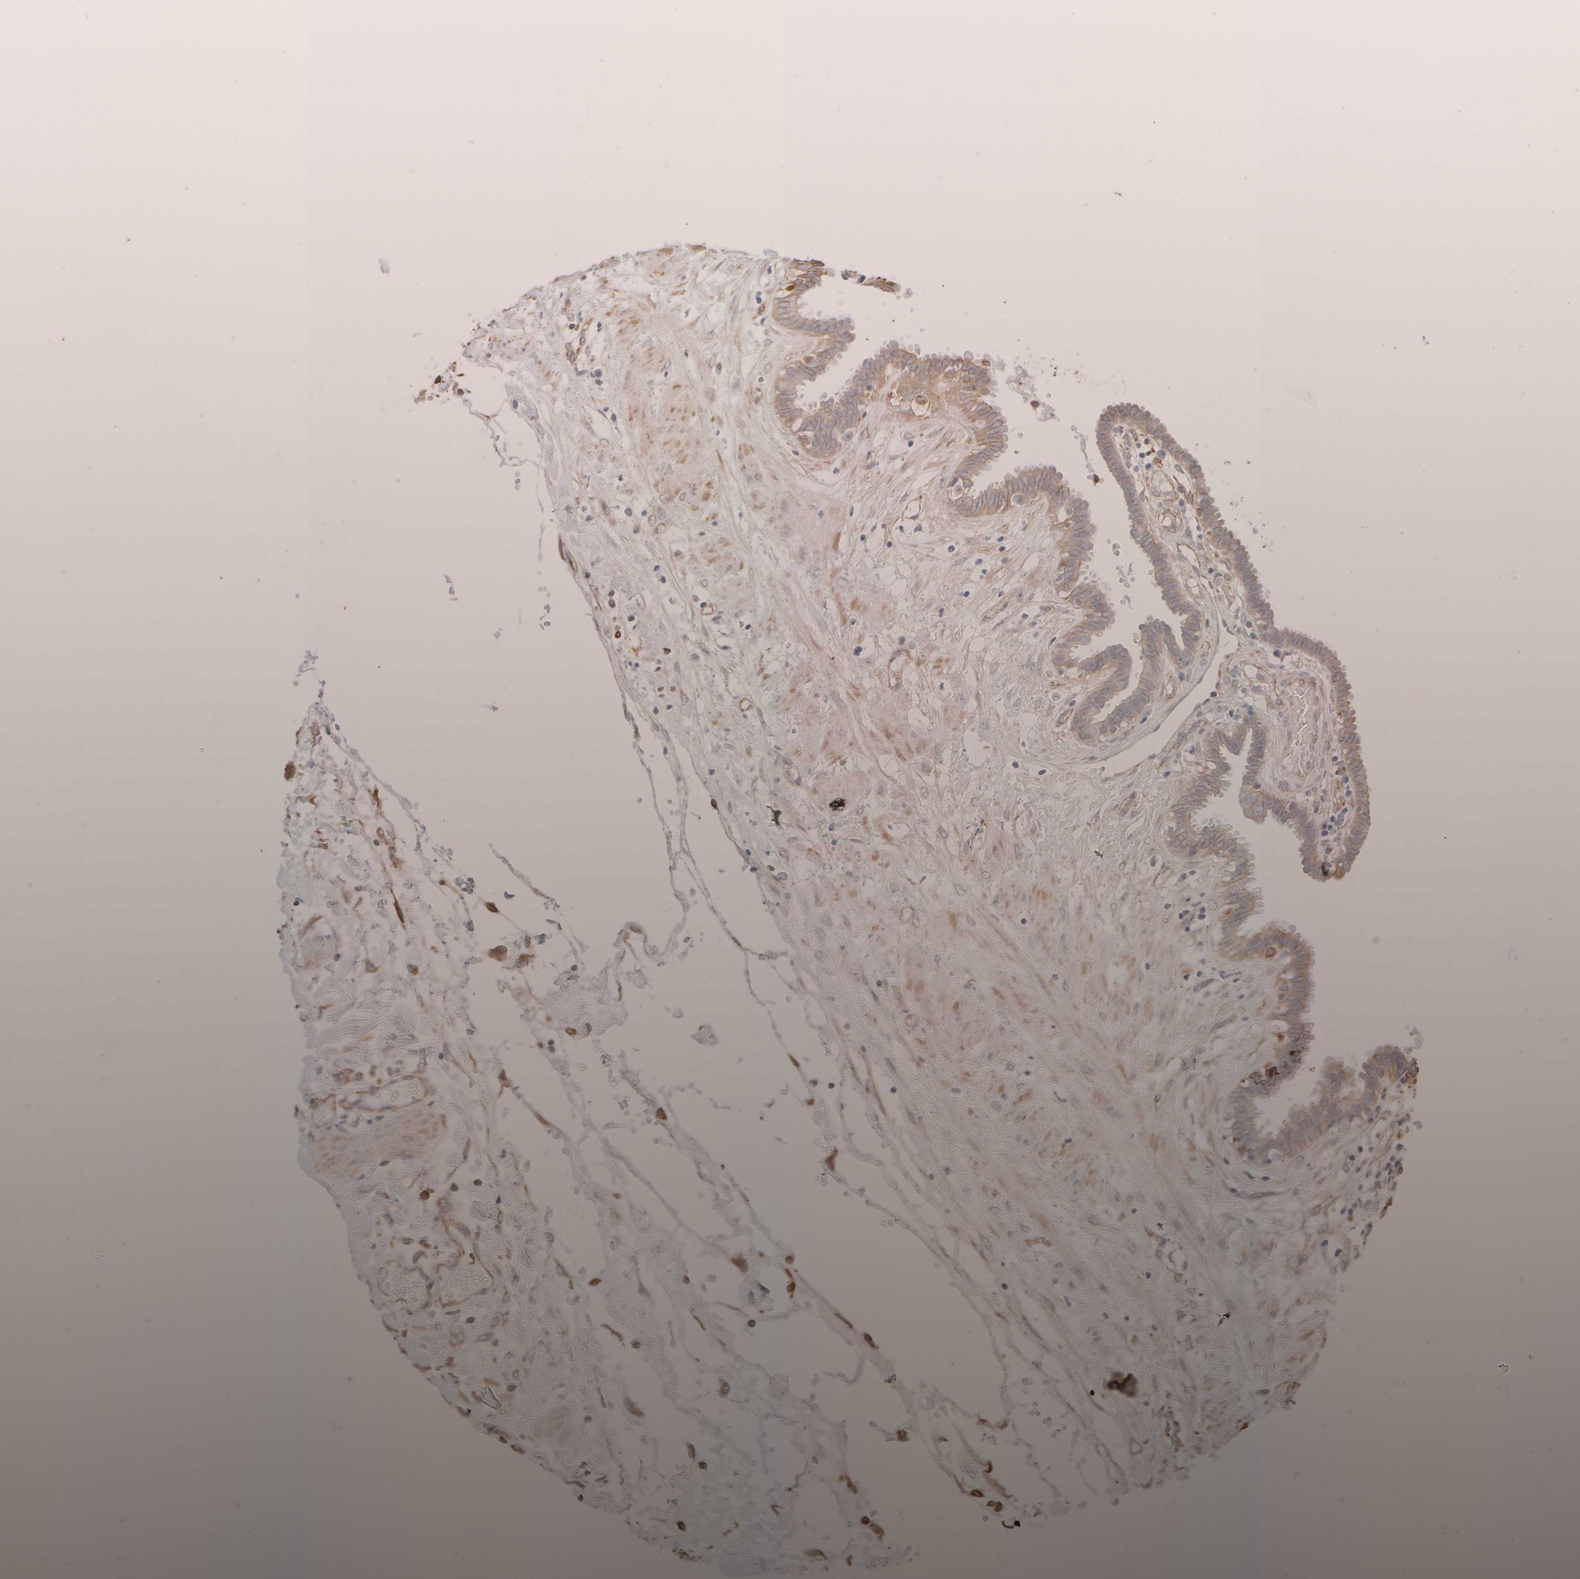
{"staining": {"intensity": "weak", "quantity": ">75%", "location": "cytoplasmic/membranous"}, "tissue": "fallopian tube", "cell_type": "Glandular cells", "image_type": "normal", "snomed": [{"axis": "morphology", "description": "Normal tissue, NOS"}, {"axis": "topography", "description": "Fallopian tube"}, {"axis": "topography", "description": "Placenta"}], "caption": "Protein staining of unremarkable fallopian tube displays weak cytoplasmic/membranous positivity in about >75% of glandular cells.", "gene": "KRT15", "patient": {"sex": "female", "age": 32}}